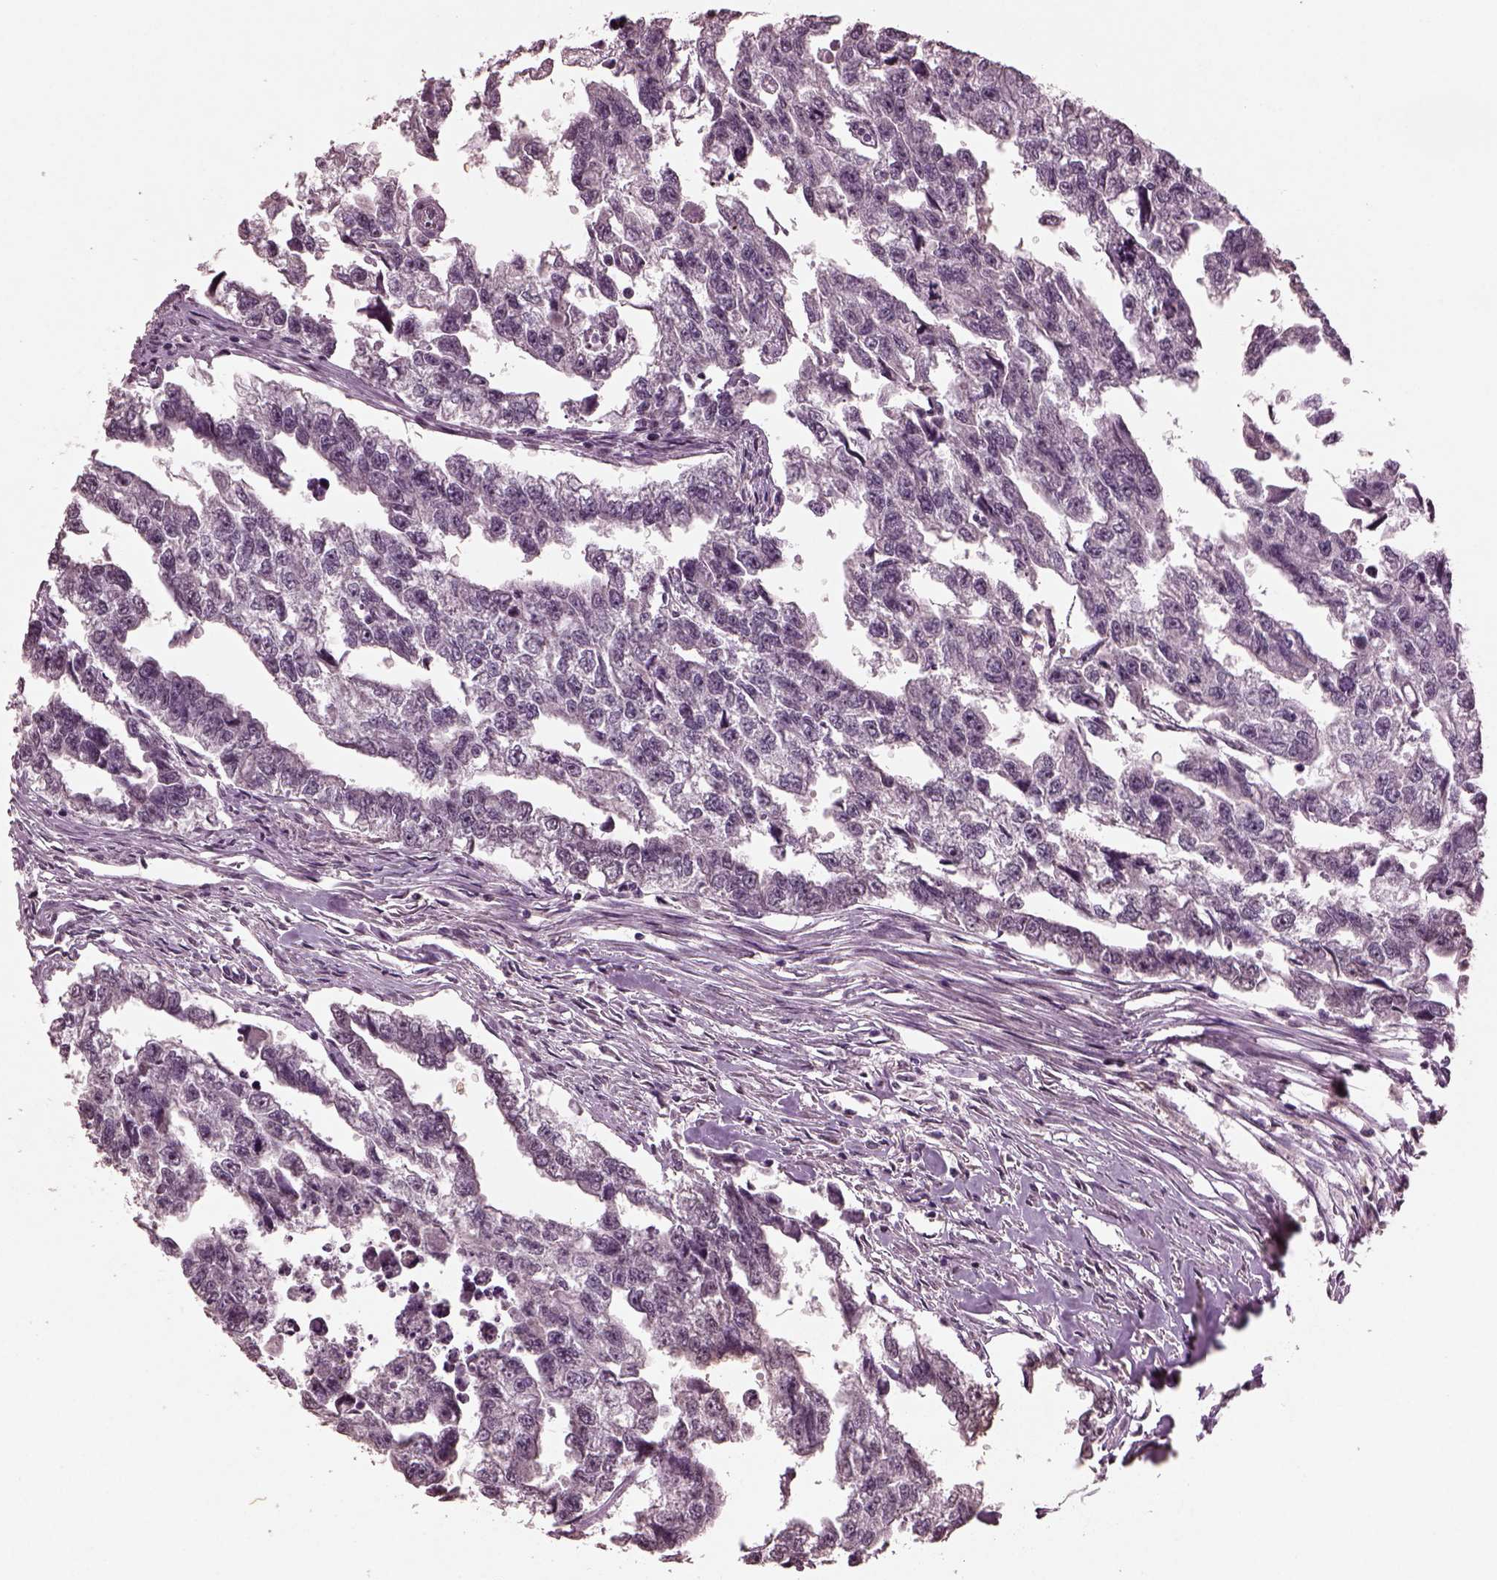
{"staining": {"intensity": "negative", "quantity": "none", "location": "none"}, "tissue": "testis cancer", "cell_type": "Tumor cells", "image_type": "cancer", "snomed": [{"axis": "morphology", "description": "Carcinoma, Embryonal, NOS"}, {"axis": "morphology", "description": "Teratoma, malignant, NOS"}, {"axis": "topography", "description": "Testis"}], "caption": "A photomicrograph of human testis cancer (embryonal carcinoma) is negative for staining in tumor cells.", "gene": "IL18RAP", "patient": {"sex": "male", "age": 44}}